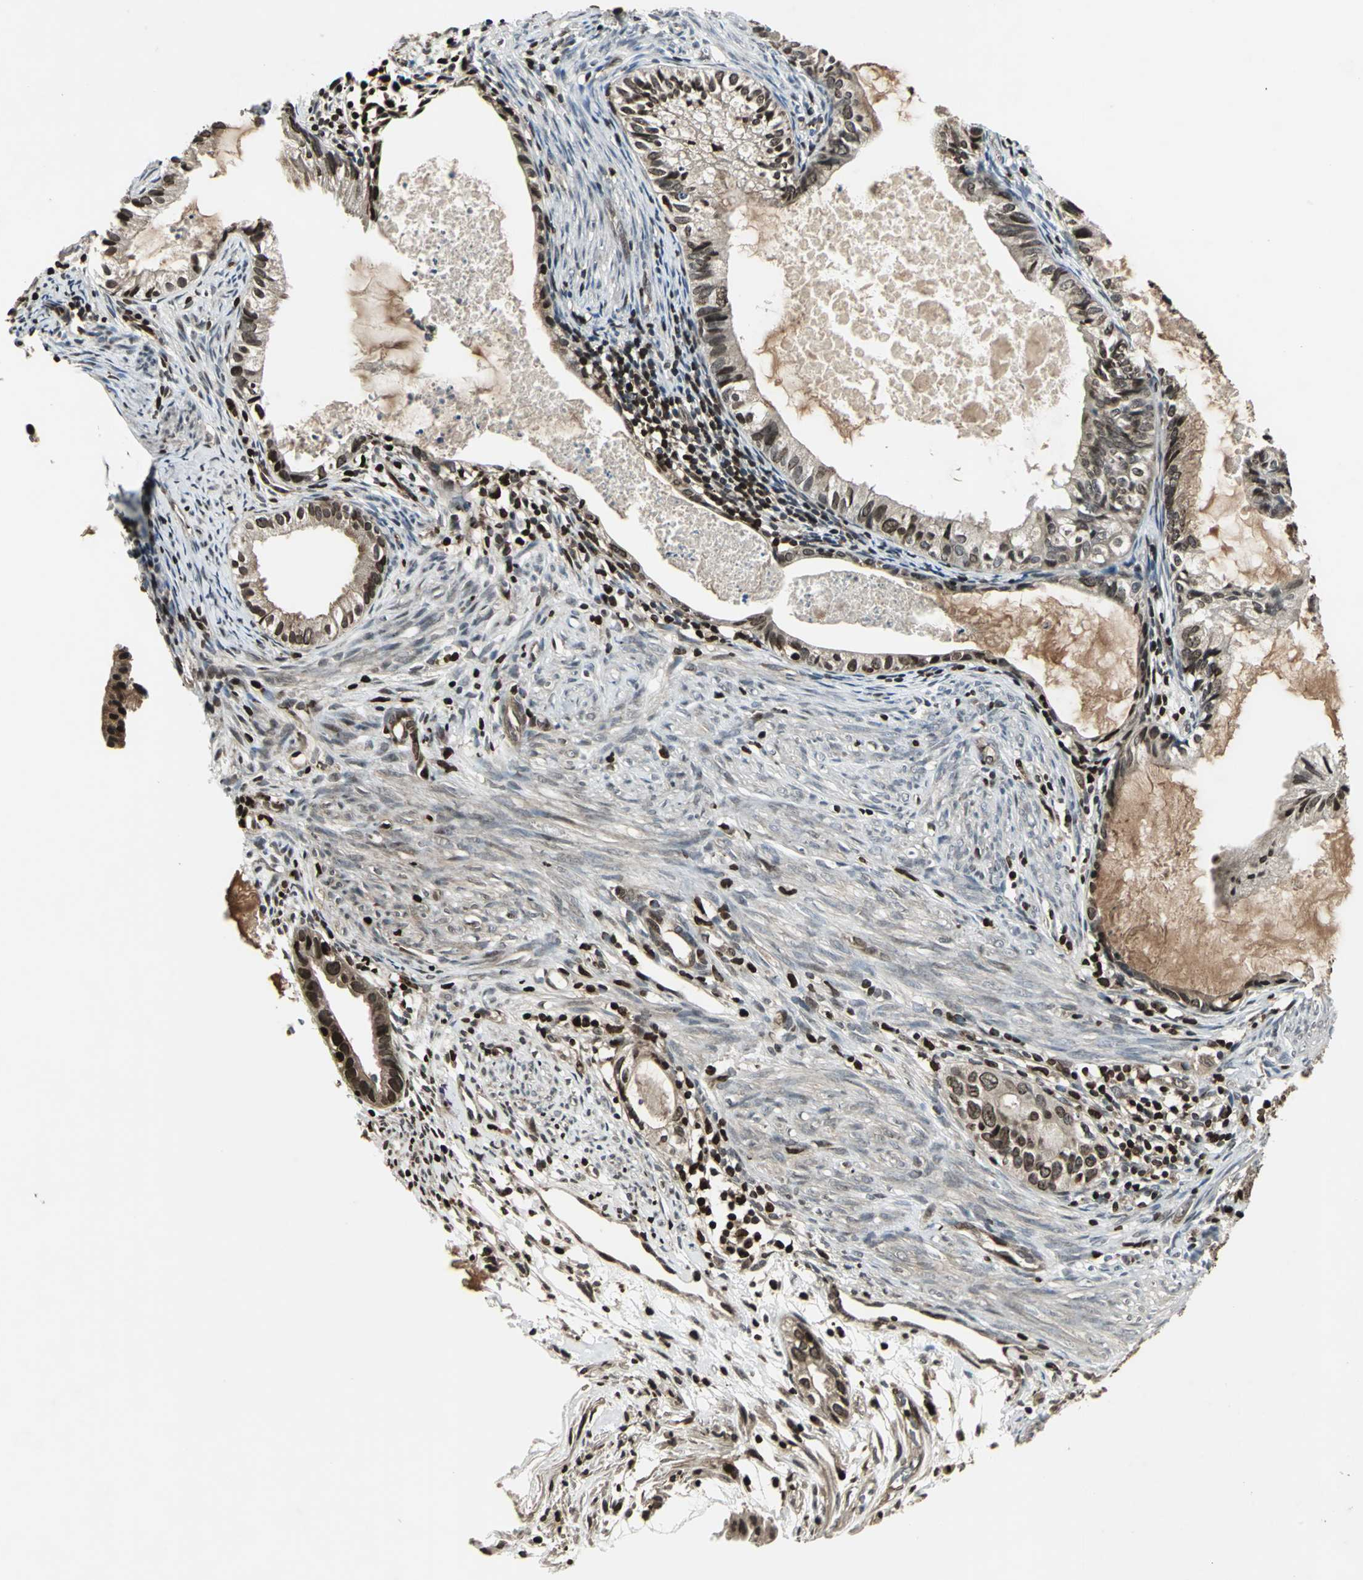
{"staining": {"intensity": "strong", "quantity": ">75%", "location": "cytoplasmic/membranous,nuclear"}, "tissue": "cervical cancer", "cell_type": "Tumor cells", "image_type": "cancer", "snomed": [{"axis": "morphology", "description": "Normal tissue, NOS"}, {"axis": "morphology", "description": "Adenocarcinoma, NOS"}, {"axis": "topography", "description": "Cervix"}, {"axis": "topography", "description": "Endometrium"}], "caption": "Immunohistochemistry (DAB) staining of cervical cancer displays strong cytoplasmic/membranous and nuclear protein expression in approximately >75% of tumor cells.", "gene": "AHR", "patient": {"sex": "female", "age": 86}}